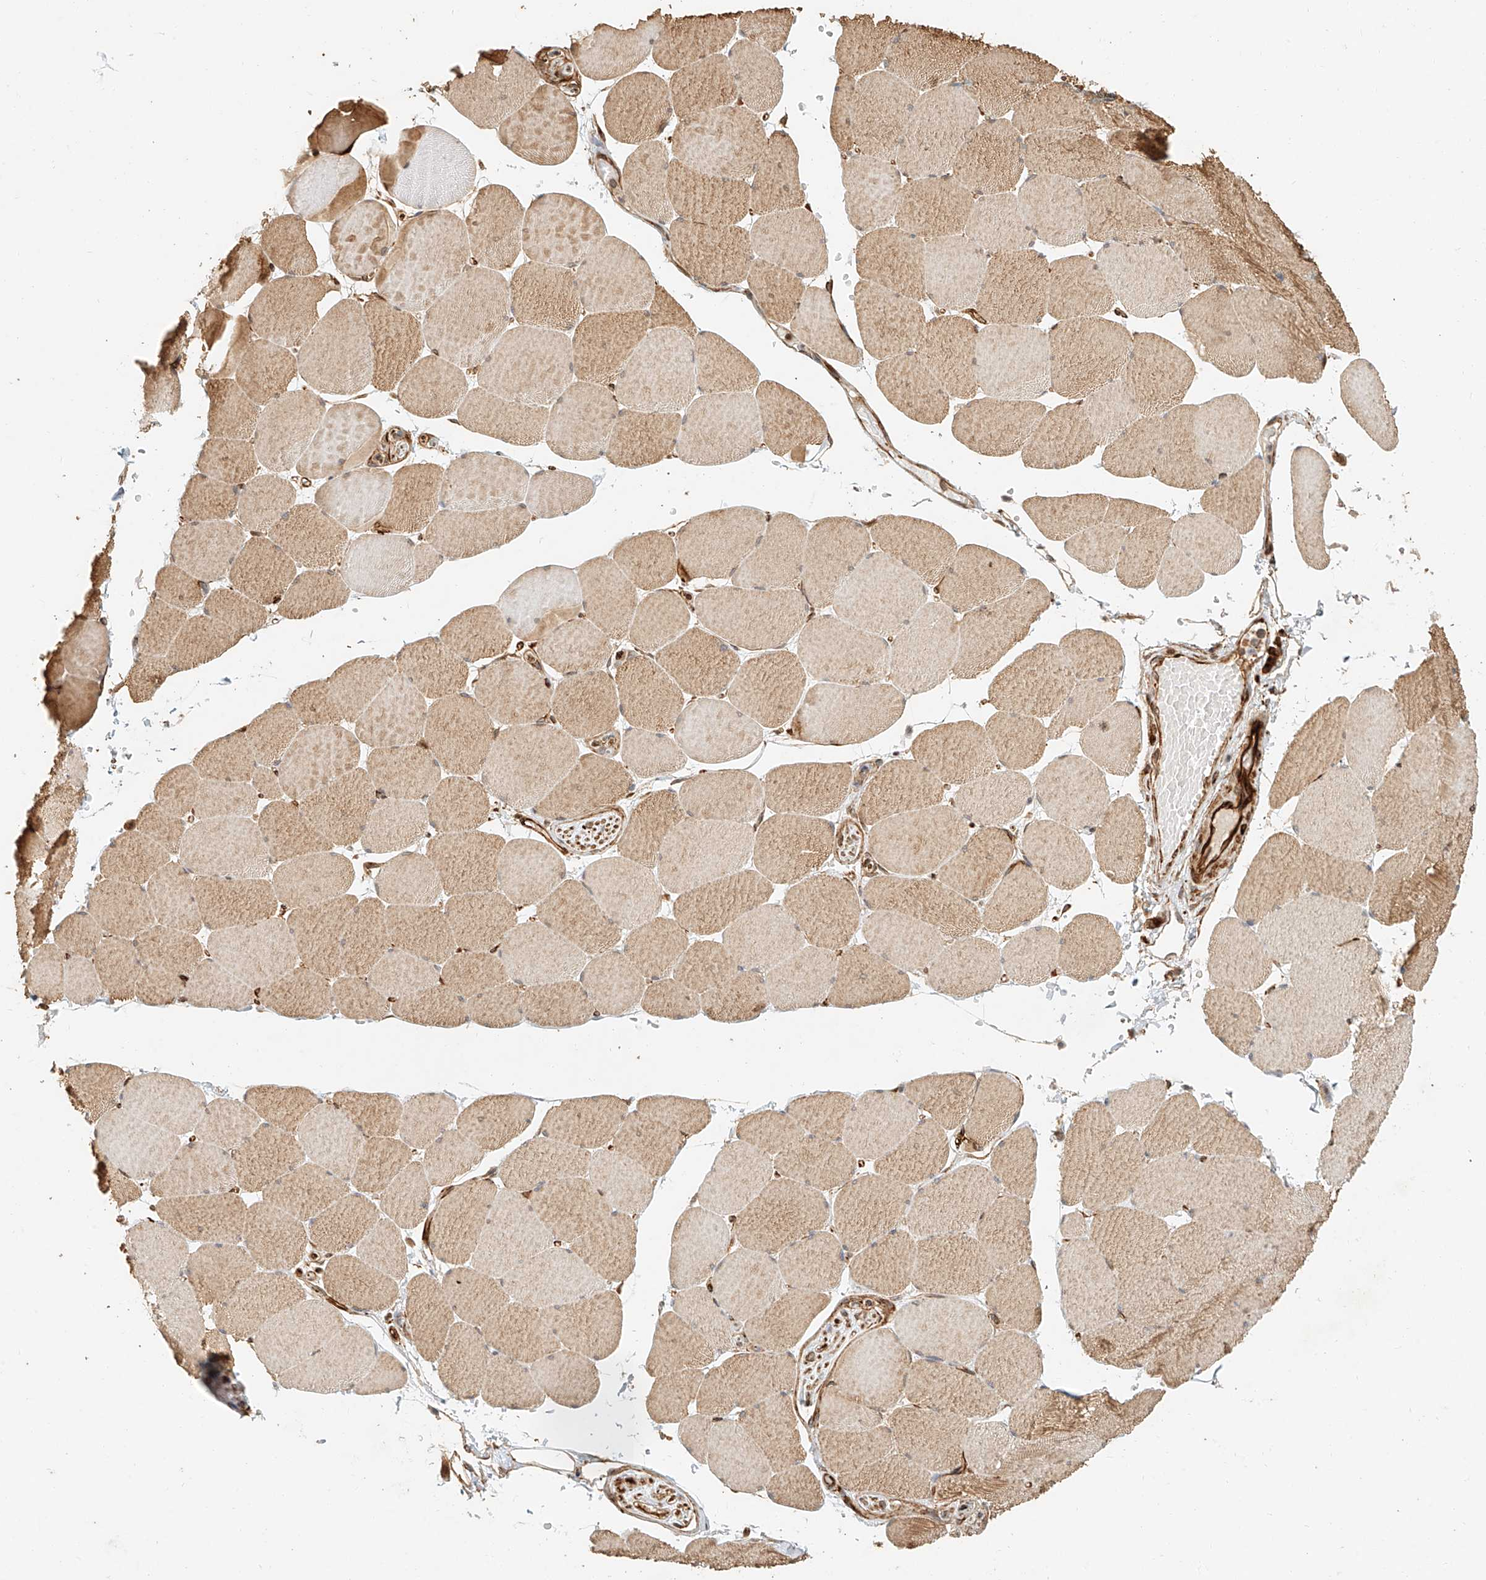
{"staining": {"intensity": "moderate", "quantity": ">75%", "location": "cytoplasmic/membranous"}, "tissue": "skeletal muscle", "cell_type": "Myocytes", "image_type": "normal", "snomed": [{"axis": "morphology", "description": "Normal tissue, NOS"}, {"axis": "topography", "description": "Skeletal muscle"}, {"axis": "topography", "description": "Head-Neck"}], "caption": "Protein analysis of benign skeletal muscle shows moderate cytoplasmic/membranous staining in about >75% of myocytes.", "gene": "NAP1L1", "patient": {"sex": "male", "age": 66}}